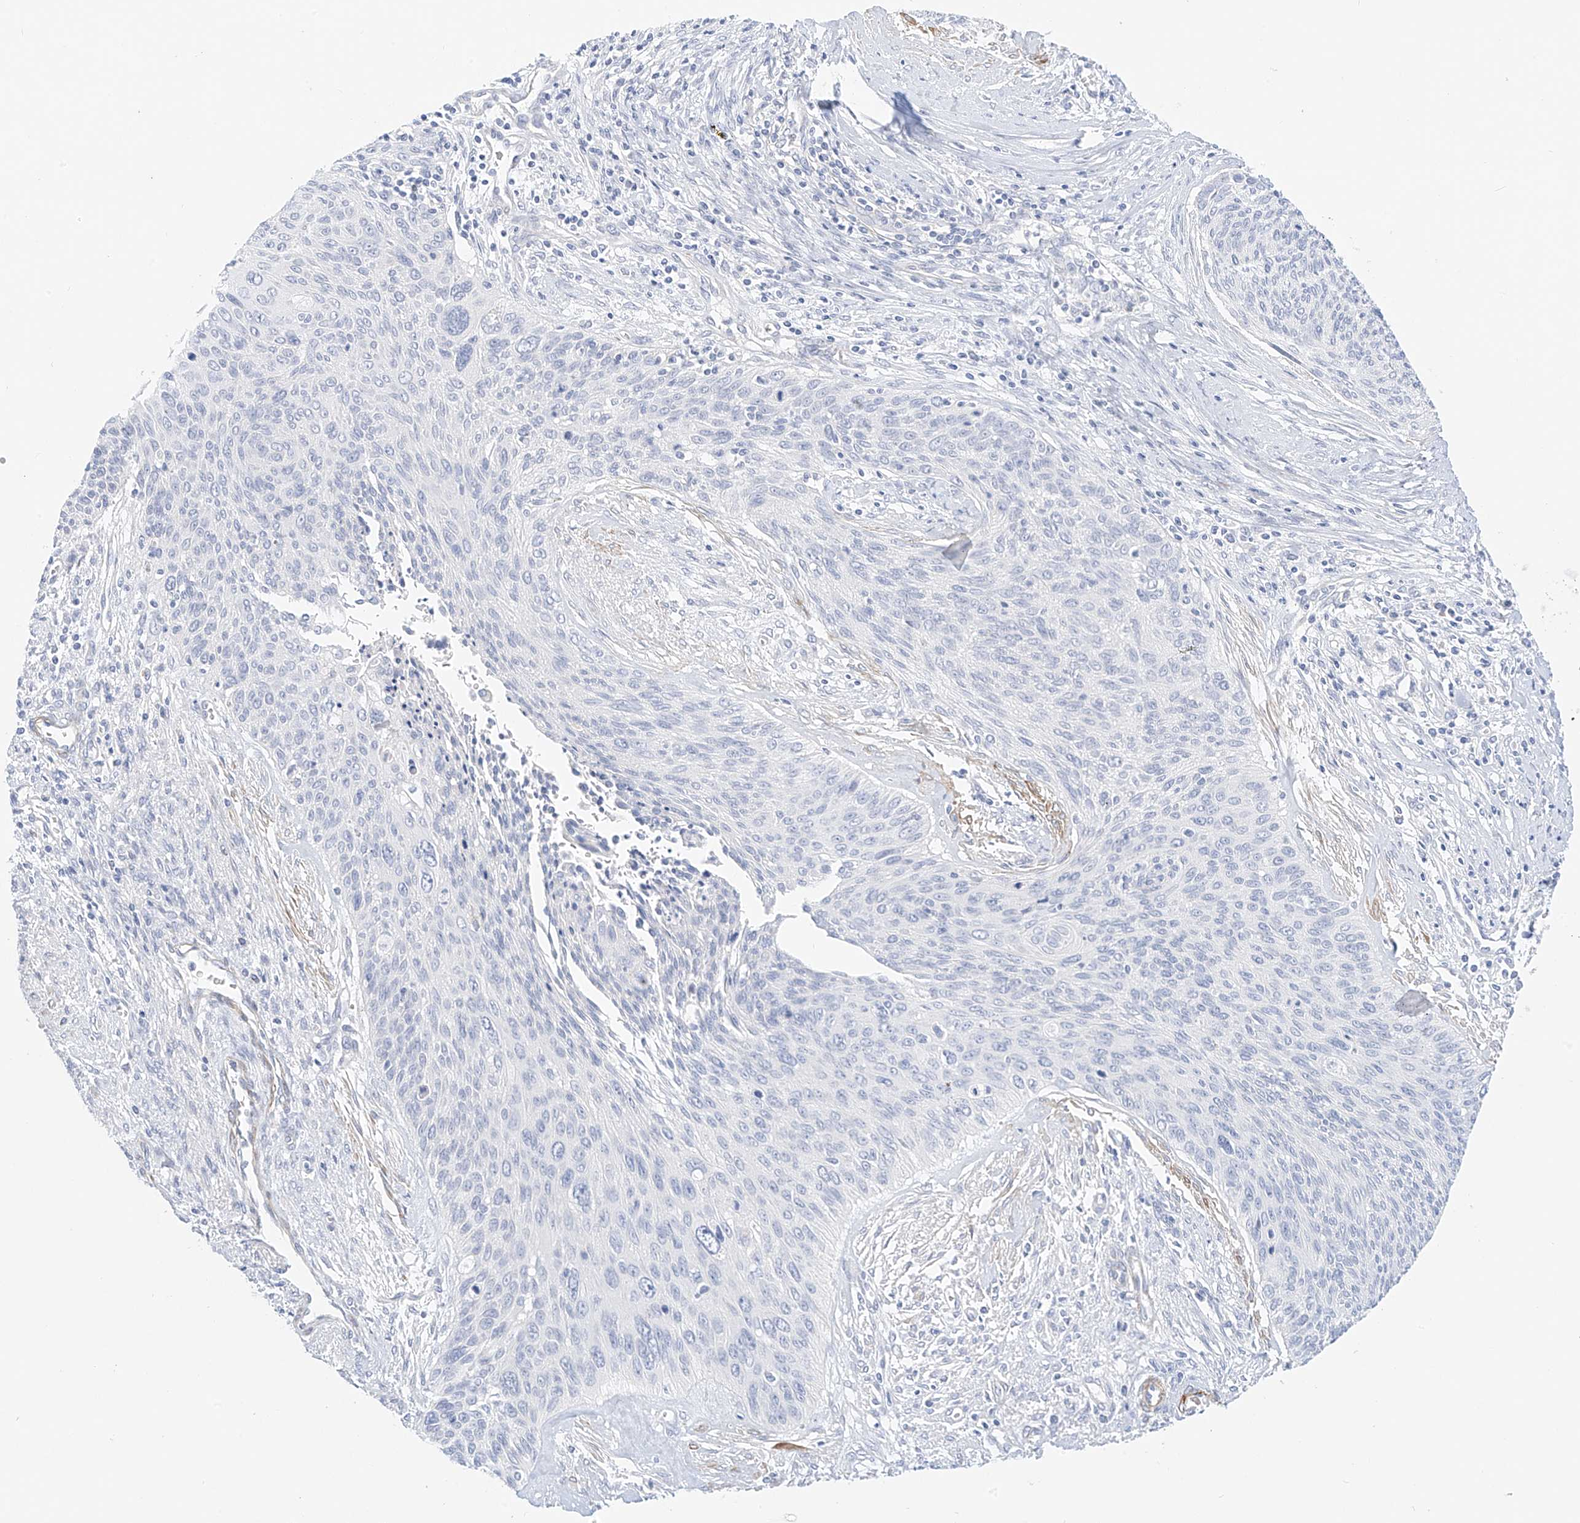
{"staining": {"intensity": "negative", "quantity": "none", "location": "none"}, "tissue": "cervical cancer", "cell_type": "Tumor cells", "image_type": "cancer", "snomed": [{"axis": "morphology", "description": "Squamous cell carcinoma, NOS"}, {"axis": "topography", "description": "Cervix"}], "caption": "This is an immunohistochemistry (IHC) image of human cervical squamous cell carcinoma. There is no expression in tumor cells.", "gene": "ST3GAL5", "patient": {"sex": "female", "age": 55}}